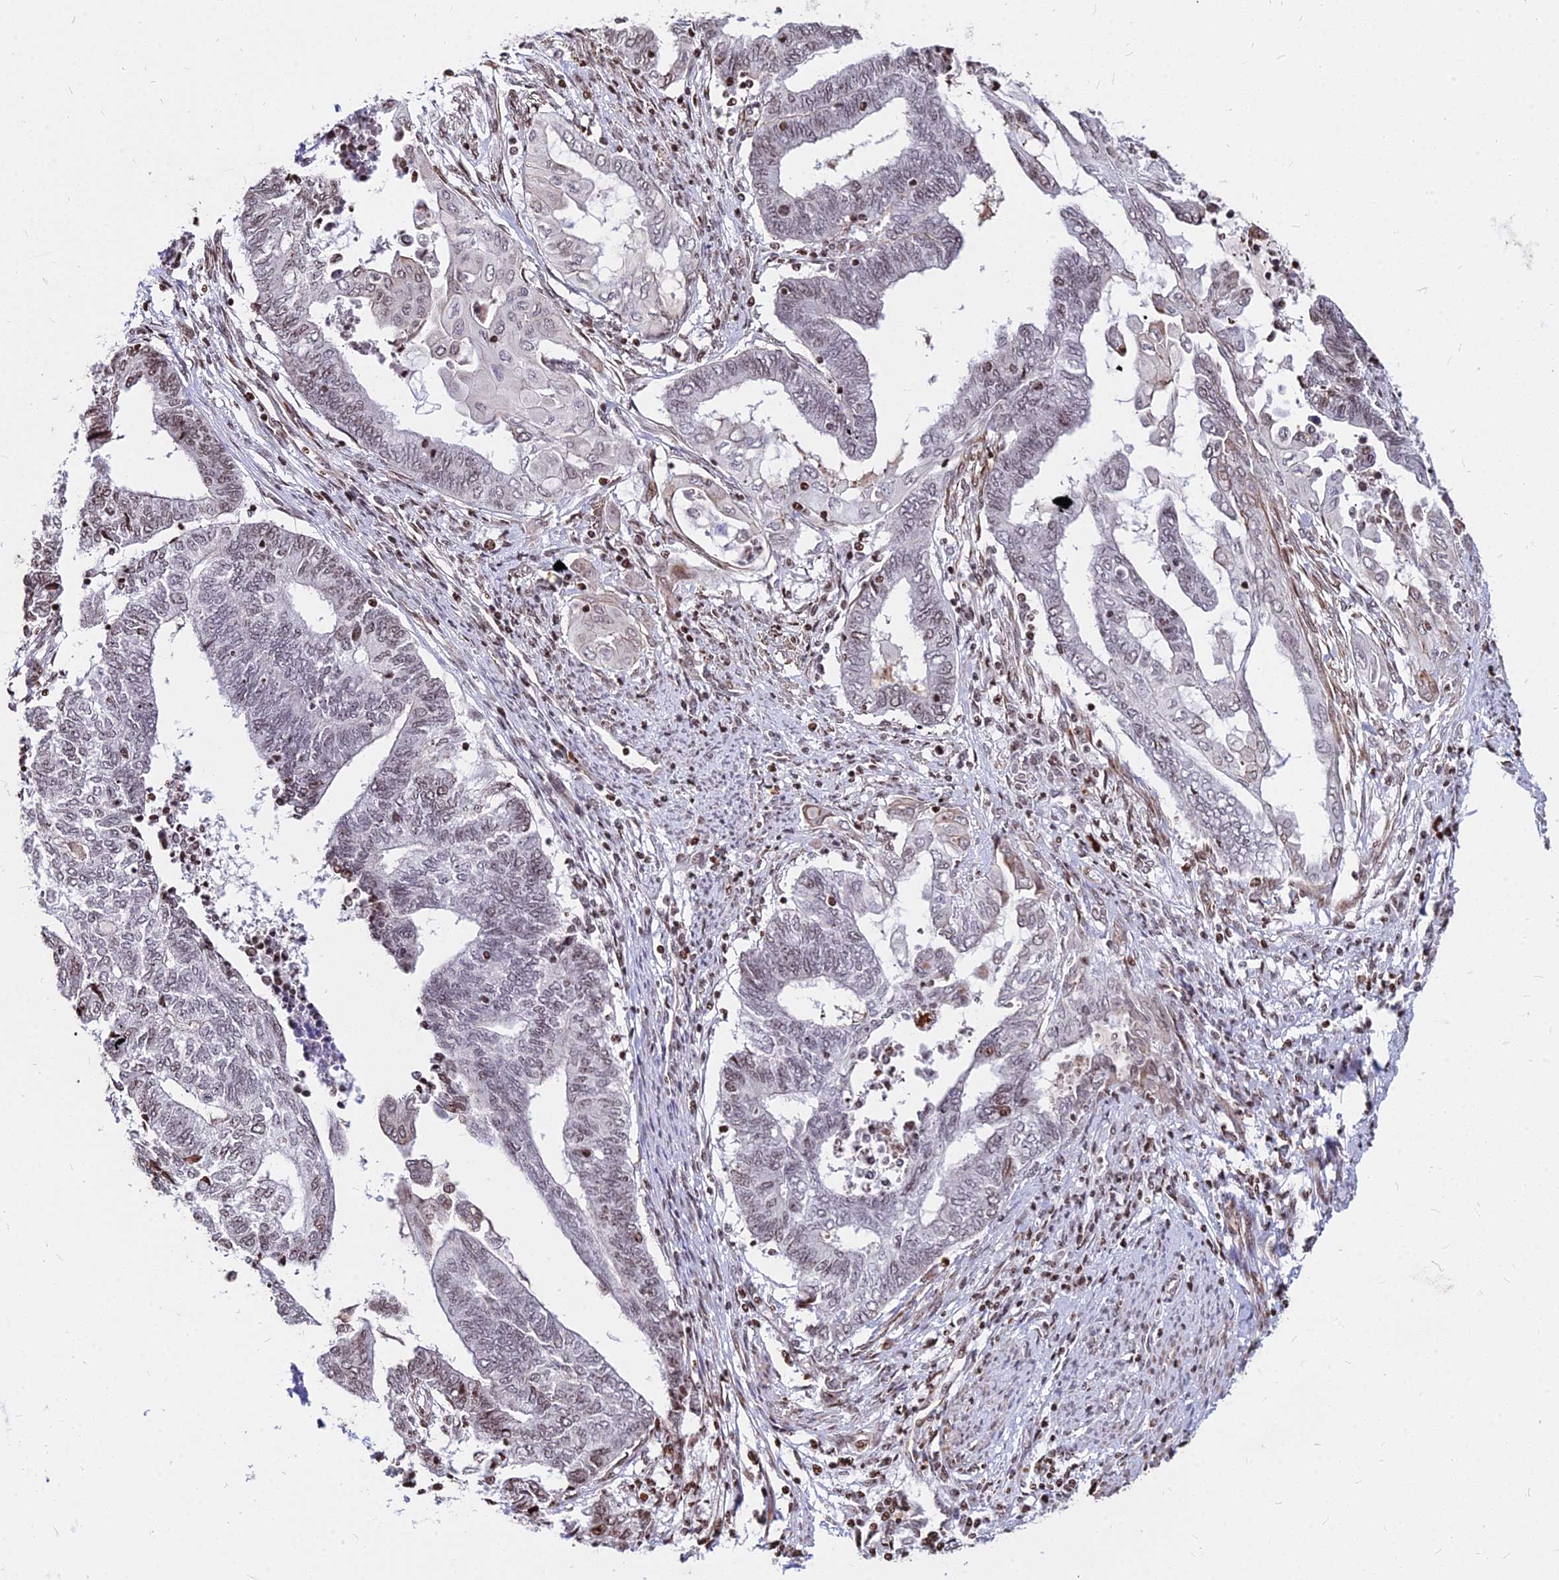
{"staining": {"intensity": "moderate", "quantity": "<25%", "location": "nuclear"}, "tissue": "endometrial cancer", "cell_type": "Tumor cells", "image_type": "cancer", "snomed": [{"axis": "morphology", "description": "Adenocarcinoma, NOS"}, {"axis": "topography", "description": "Uterus"}, {"axis": "topography", "description": "Endometrium"}], "caption": "Protein analysis of adenocarcinoma (endometrial) tissue shows moderate nuclear expression in about <25% of tumor cells. (brown staining indicates protein expression, while blue staining denotes nuclei).", "gene": "NYAP2", "patient": {"sex": "female", "age": 70}}